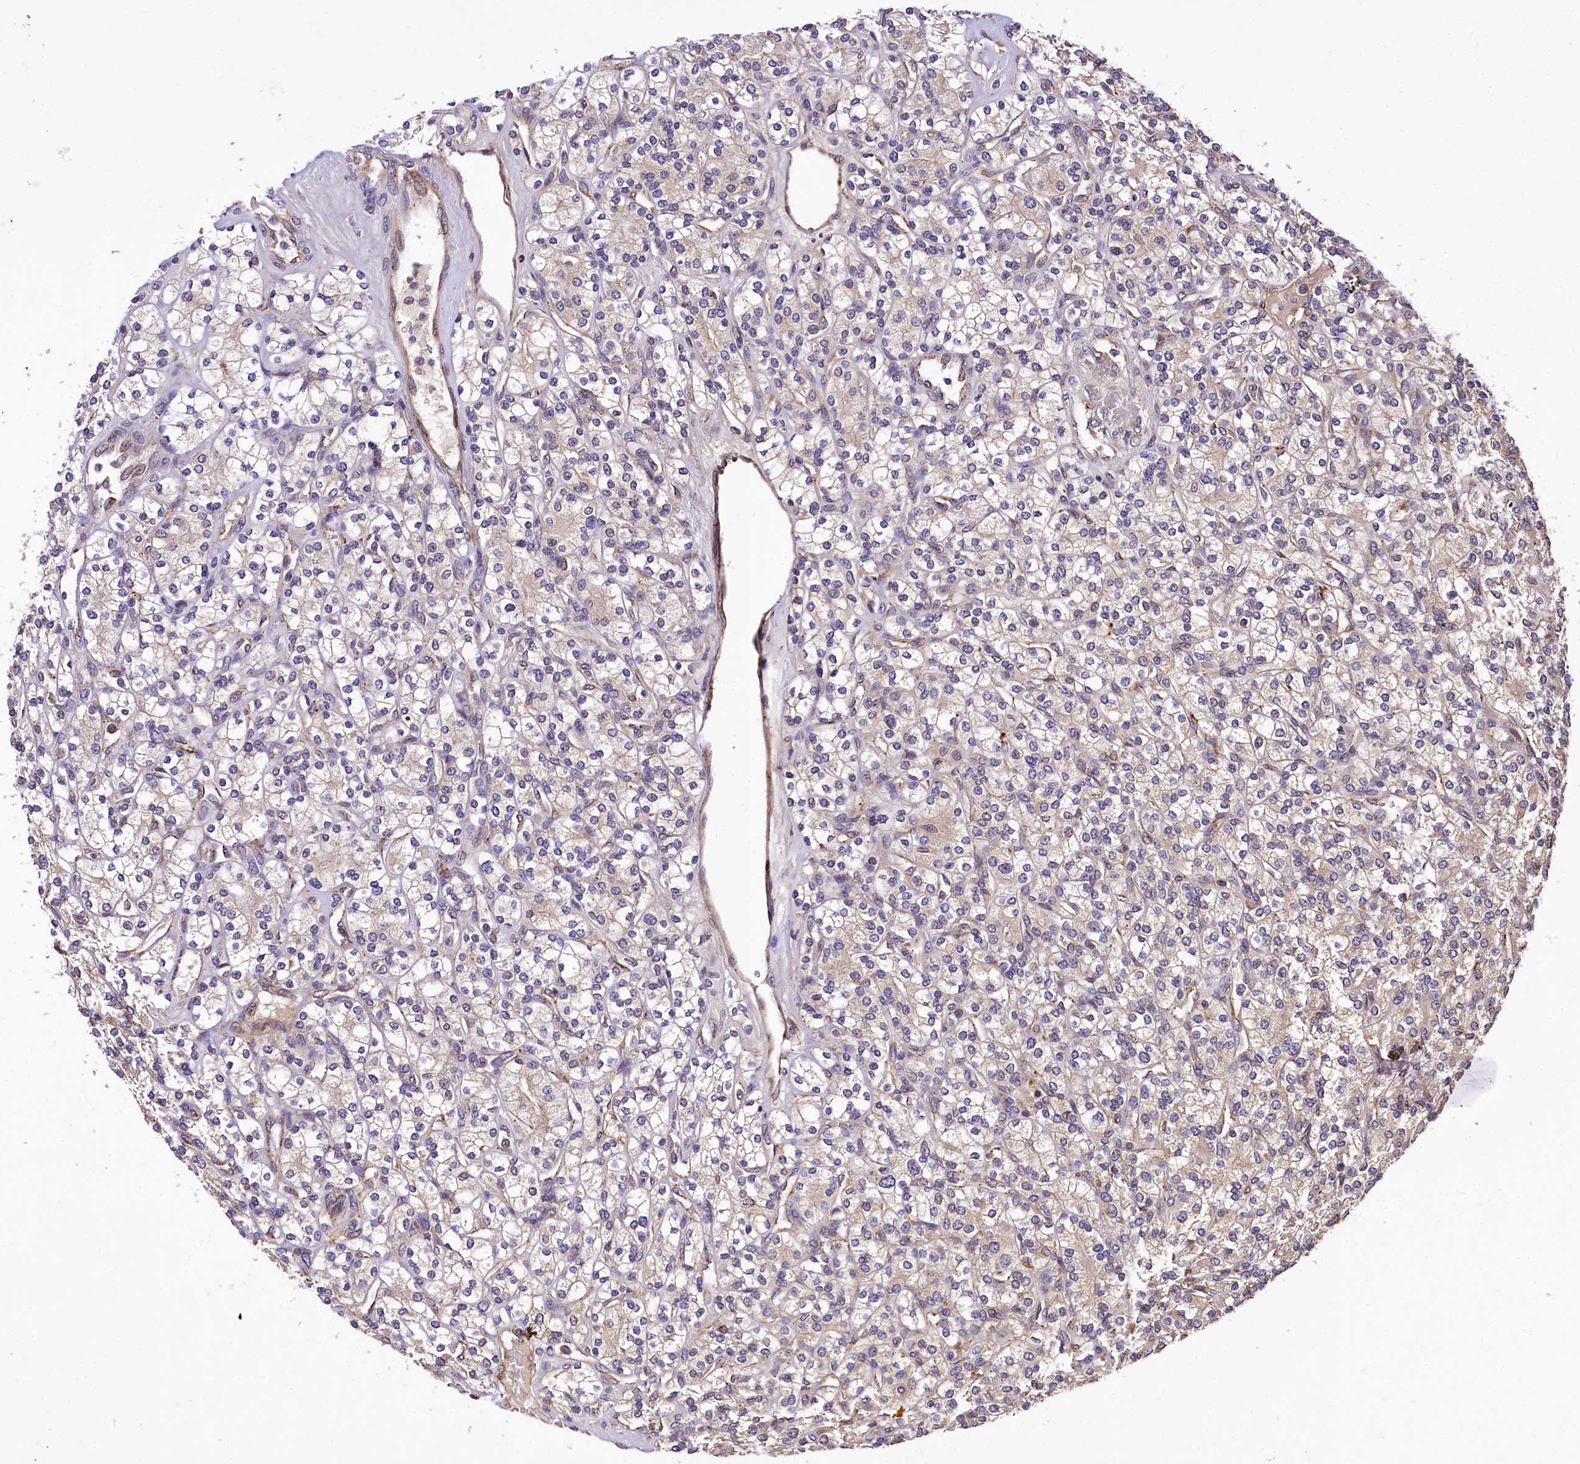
{"staining": {"intensity": "weak", "quantity": "25%-75%", "location": "cytoplasmic/membranous"}, "tissue": "renal cancer", "cell_type": "Tumor cells", "image_type": "cancer", "snomed": [{"axis": "morphology", "description": "Adenocarcinoma, NOS"}, {"axis": "topography", "description": "Kidney"}], "caption": "Weak cytoplasmic/membranous protein staining is appreciated in about 25%-75% of tumor cells in renal cancer.", "gene": "SUPV3L1", "patient": {"sex": "male", "age": 77}}